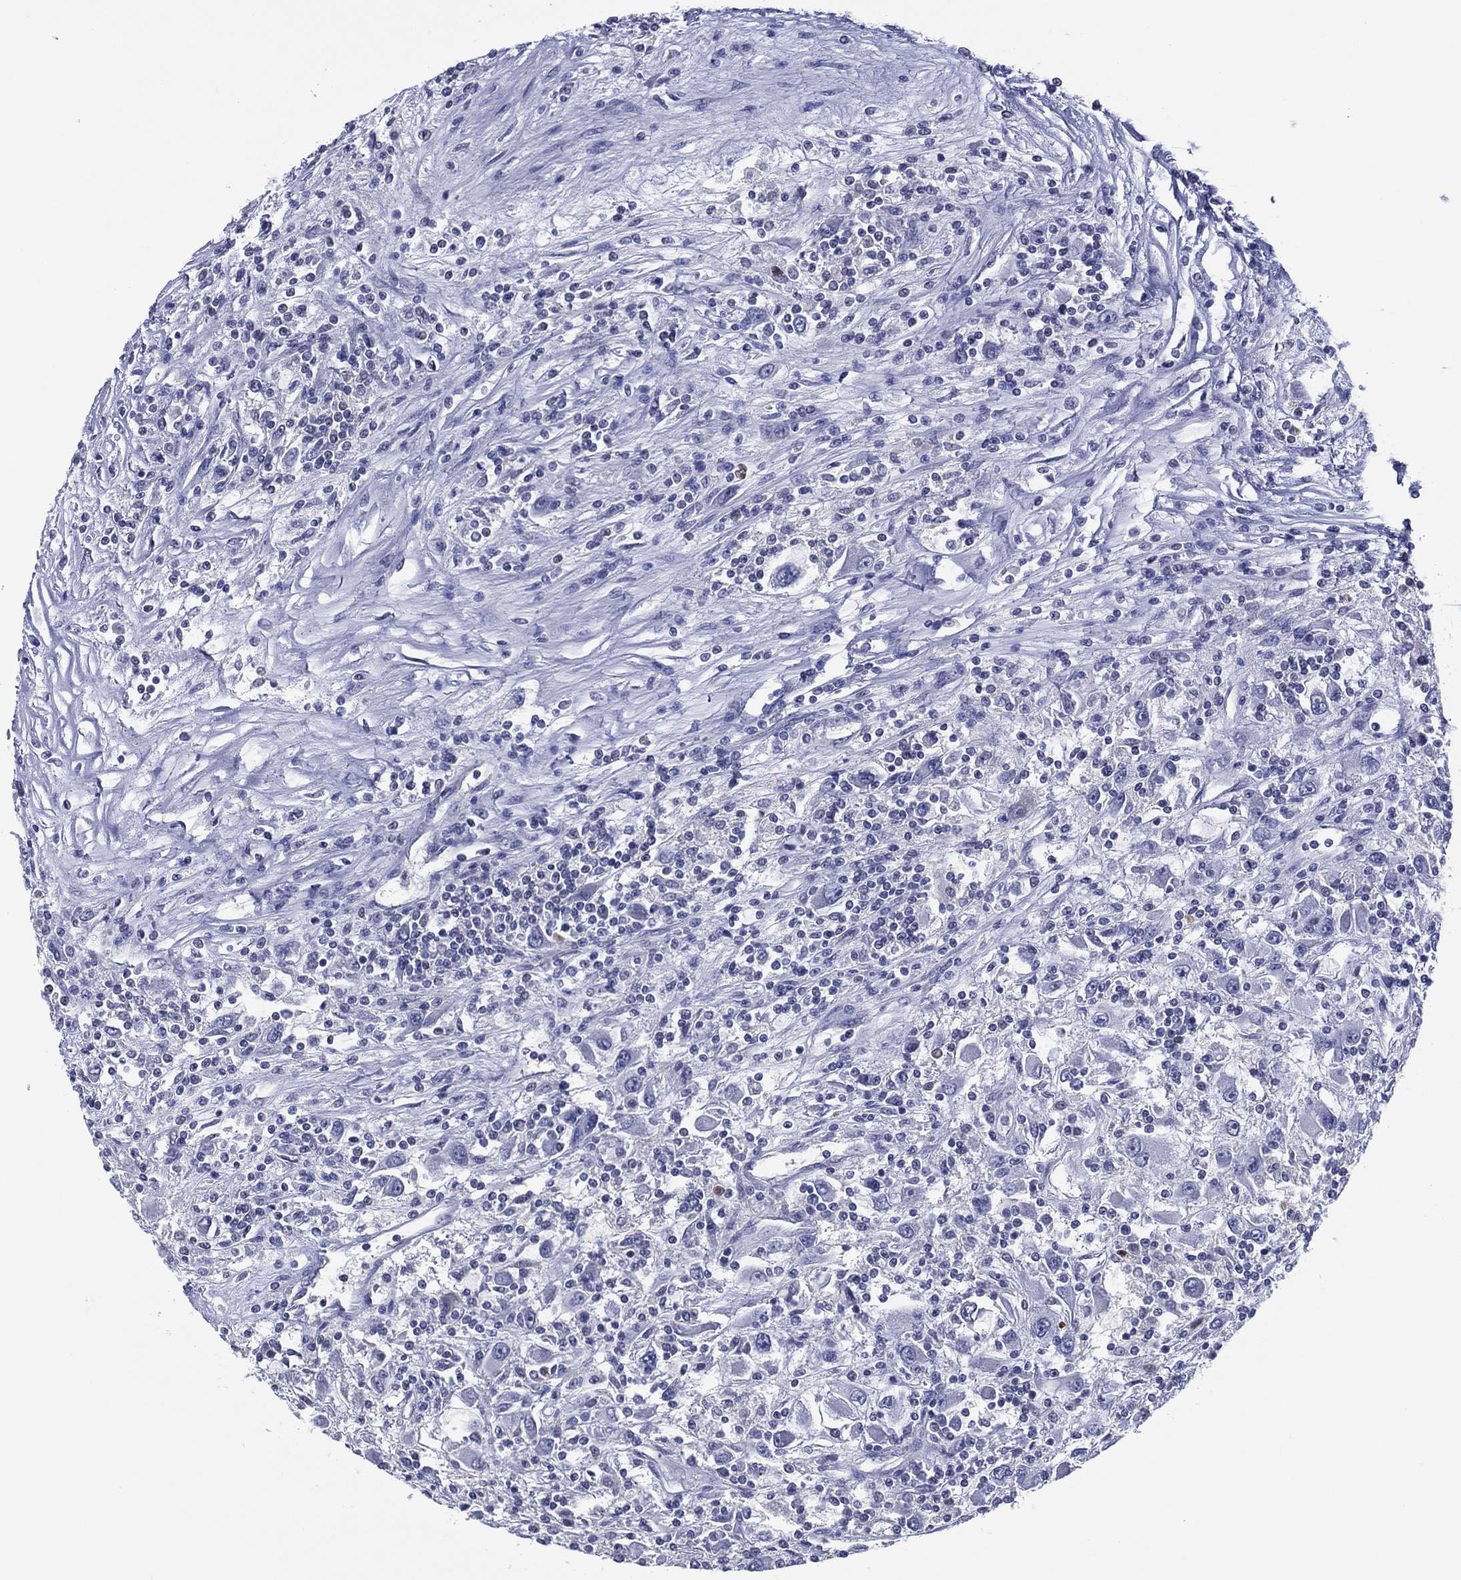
{"staining": {"intensity": "negative", "quantity": "none", "location": "none"}, "tissue": "renal cancer", "cell_type": "Tumor cells", "image_type": "cancer", "snomed": [{"axis": "morphology", "description": "Adenocarcinoma, NOS"}, {"axis": "topography", "description": "Kidney"}], "caption": "Histopathology image shows no significant protein positivity in tumor cells of renal cancer (adenocarcinoma).", "gene": "TRIM31", "patient": {"sex": "female", "age": 67}}